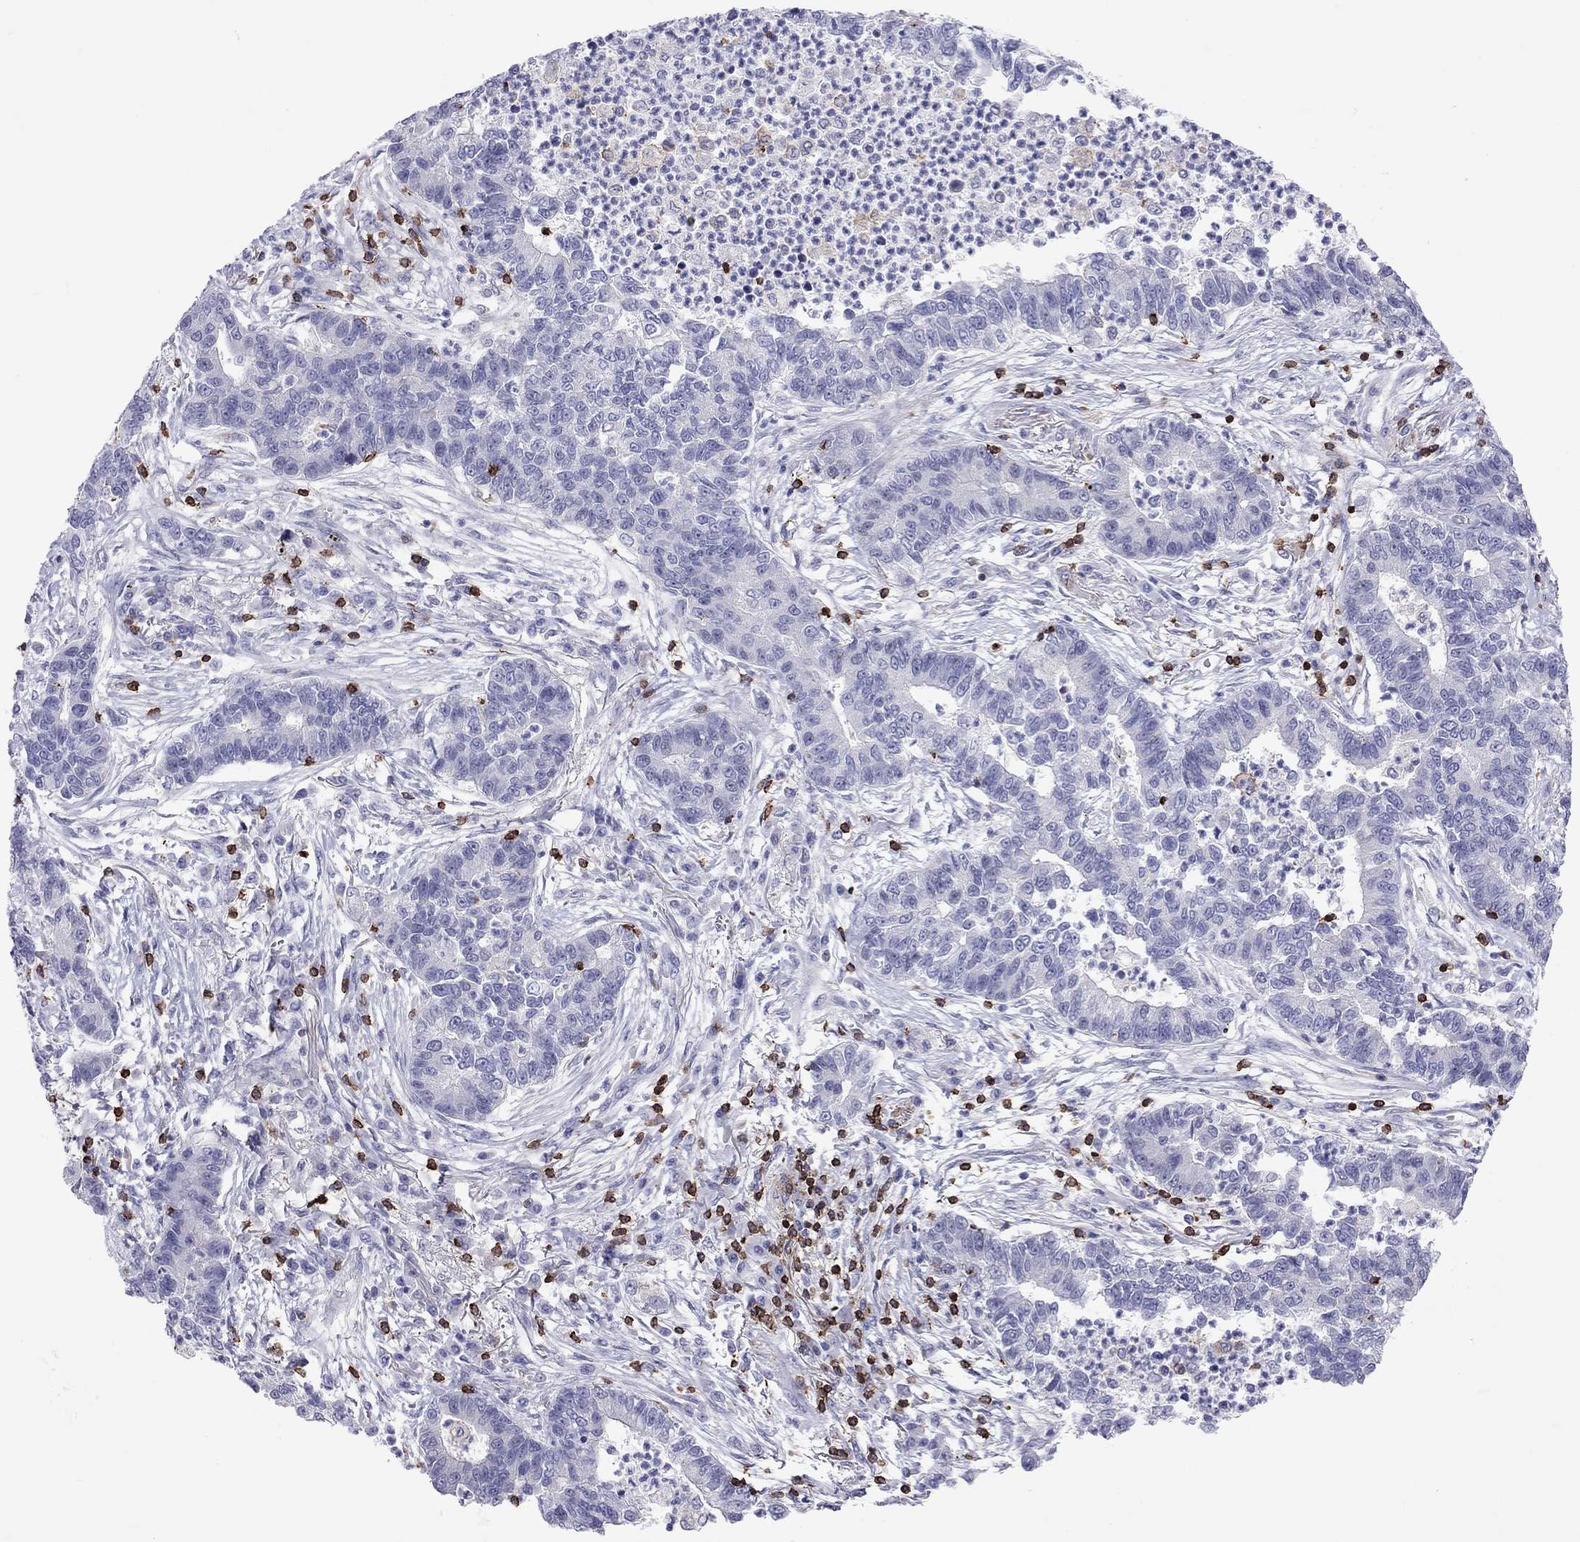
{"staining": {"intensity": "negative", "quantity": "none", "location": "none"}, "tissue": "lung cancer", "cell_type": "Tumor cells", "image_type": "cancer", "snomed": [{"axis": "morphology", "description": "Adenocarcinoma, NOS"}, {"axis": "topography", "description": "Lung"}], "caption": "High power microscopy image of an immunohistochemistry histopathology image of lung cancer, revealing no significant staining in tumor cells.", "gene": "MND1", "patient": {"sex": "female", "age": 57}}